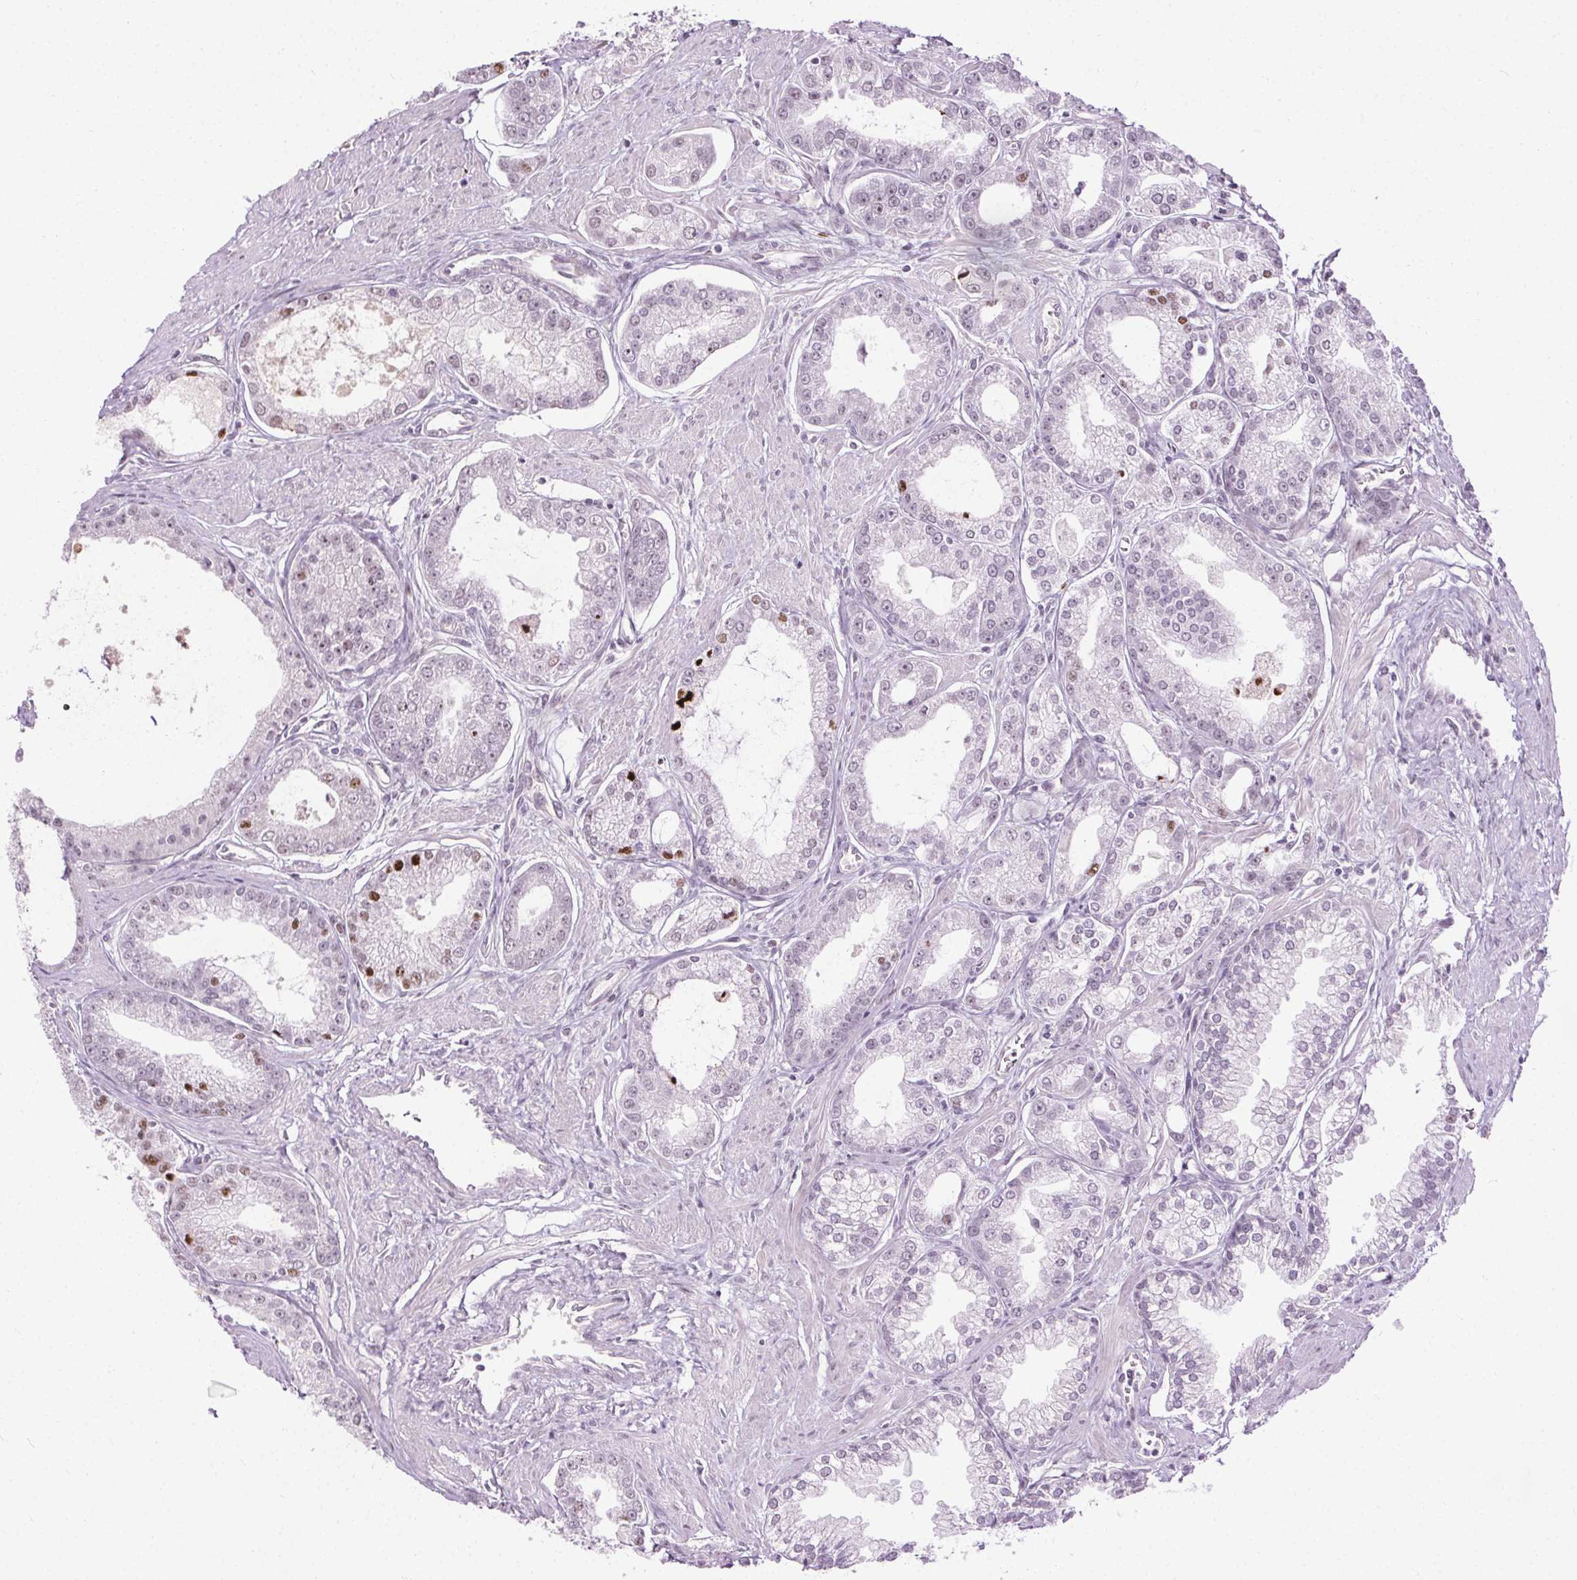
{"staining": {"intensity": "strong", "quantity": "<25%", "location": "nuclear"}, "tissue": "prostate cancer", "cell_type": "Tumor cells", "image_type": "cancer", "snomed": [{"axis": "morphology", "description": "Adenocarcinoma, NOS"}, {"axis": "topography", "description": "Prostate"}], "caption": "Prostate adenocarcinoma stained with DAB IHC shows medium levels of strong nuclear staining in about <25% of tumor cells. (Brightfield microscopy of DAB IHC at high magnification).", "gene": "CEBPA", "patient": {"sex": "male", "age": 71}}